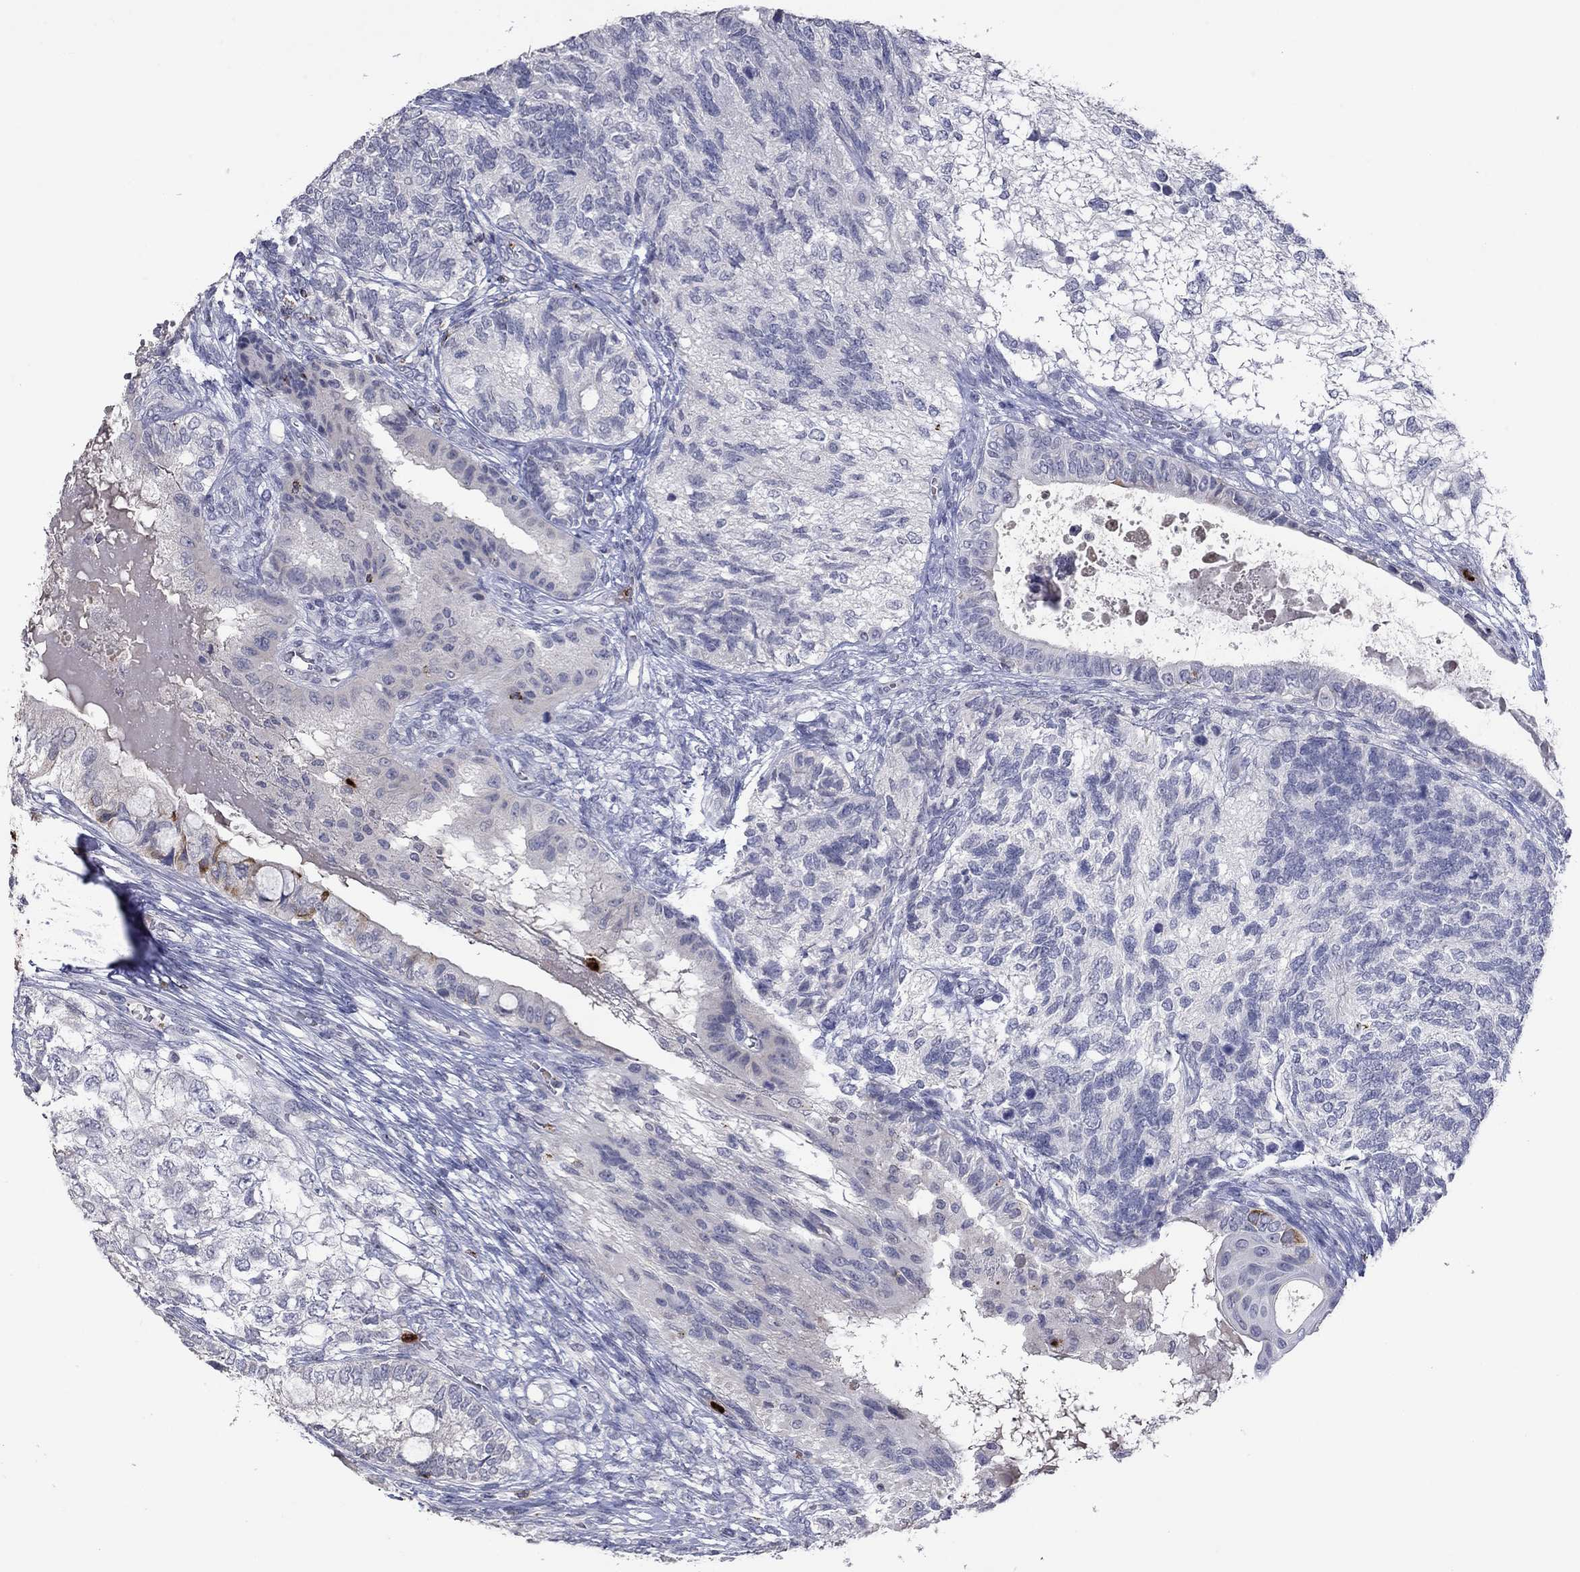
{"staining": {"intensity": "negative", "quantity": "none", "location": "none"}, "tissue": "testis cancer", "cell_type": "Tumor cells", "image_type": "cancer", "snomed": [{"axis": "morphology", "description": "Seminoma, NOS"}, {"axis": "morphology", "description": "Carcinoma, Embryonal, NOS"}, {"axis": "topography", "description": "Testis"}], "caption": "Tumor cells are negative for brown protein staining in seminoma (testis).", "gene": "CCL5", "patient": {"sex": "male", "age": 41}}